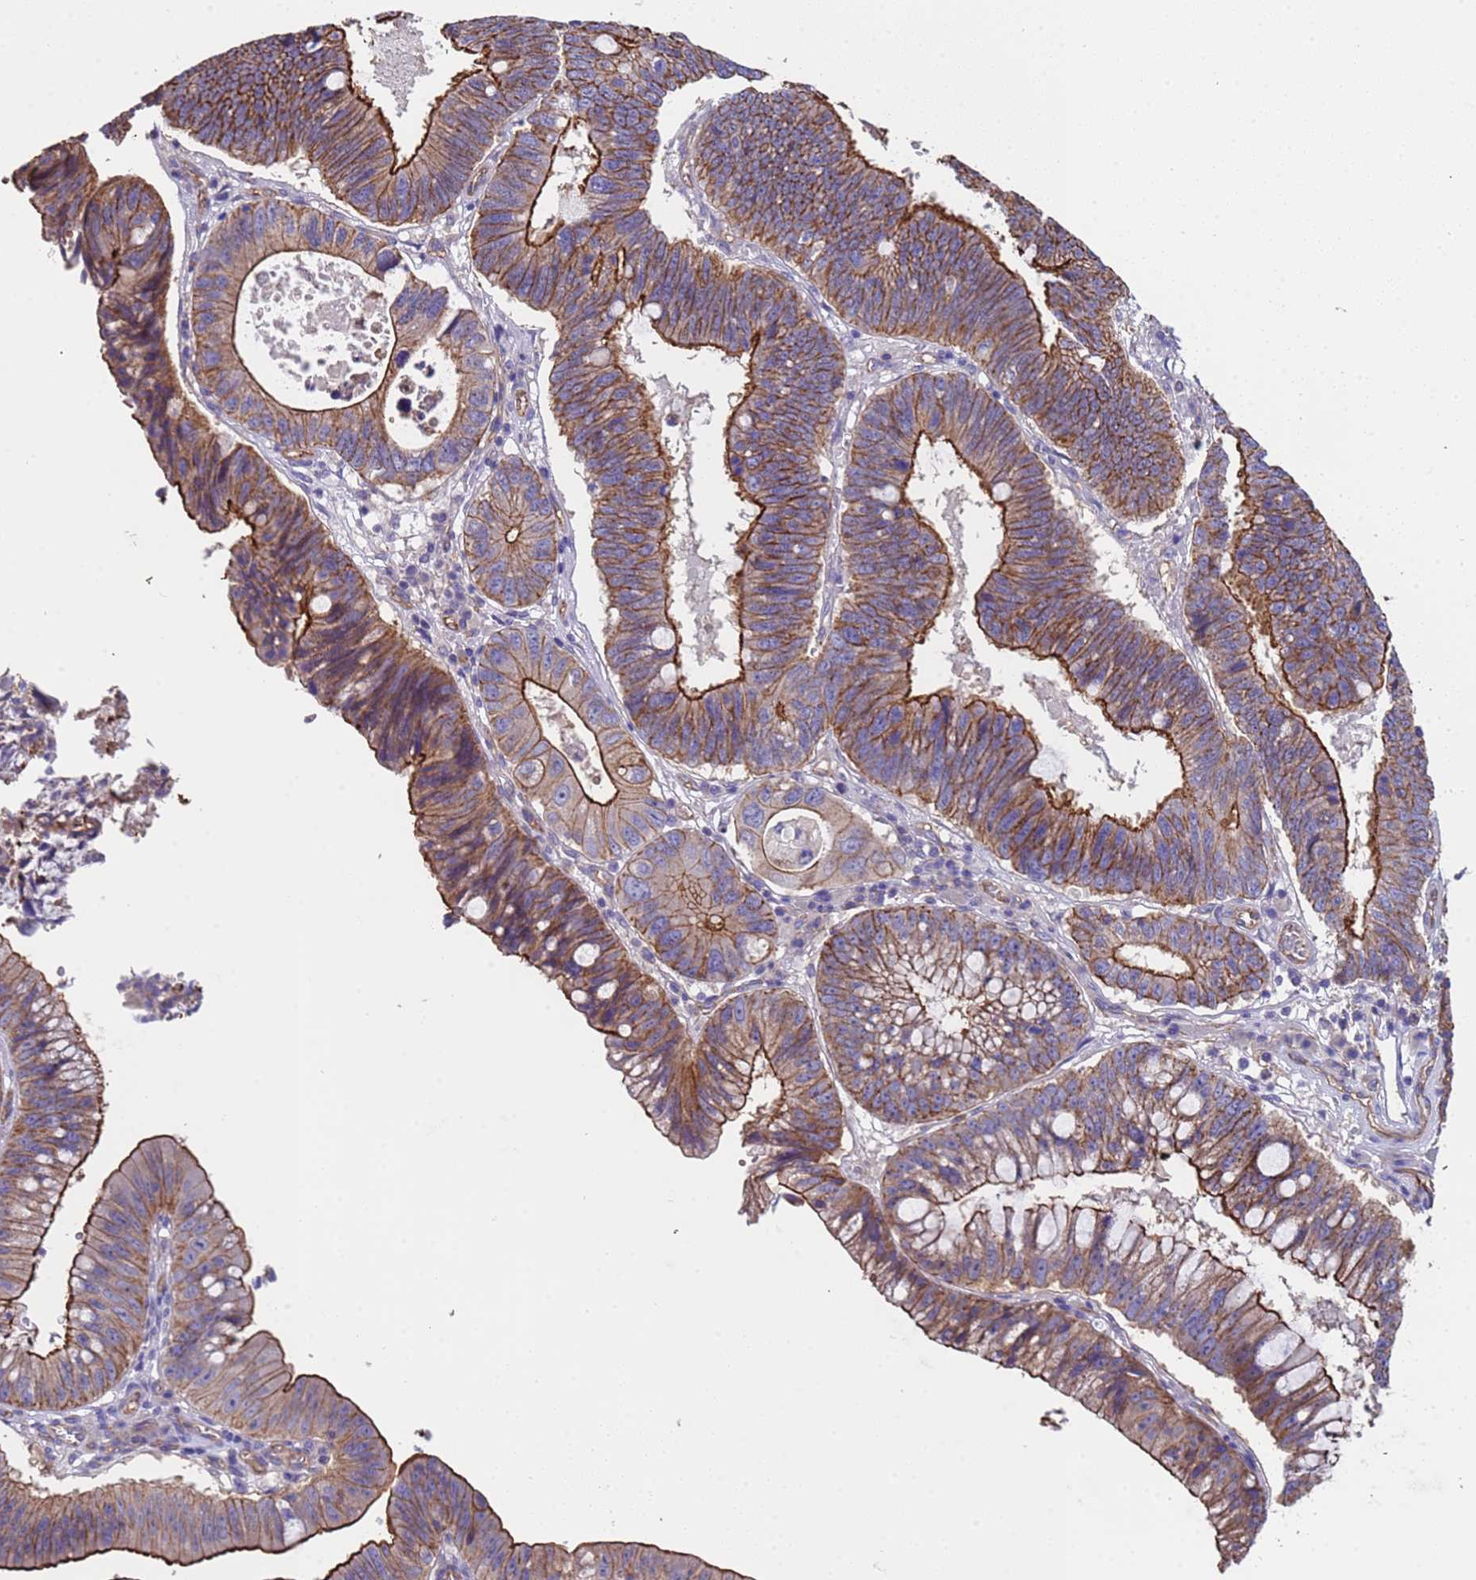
{"staining": {"intensity": "strong", "quantity": ">75%", "location": "cytoplasmic/membranous"}, "tissue": "stomach cancer", "cell_type": "Tumor cells", "image_type": "cancer", "snomed": [{"axis": "morphology", "description": "Adenocarcinoma, NOS"}, {"axis": "topography", "description": "Stomach"}], "caption": "Immunohistochemistry (IHC) image of human adenocarcinoma (stomach) stained for a protein (brown), which demonstrates high levels of strong cytoplasmic/membranous expression in about >75% of tumor cells.", "gene": "ZNF248", "patient": {"sex": "male", "age": 59}}